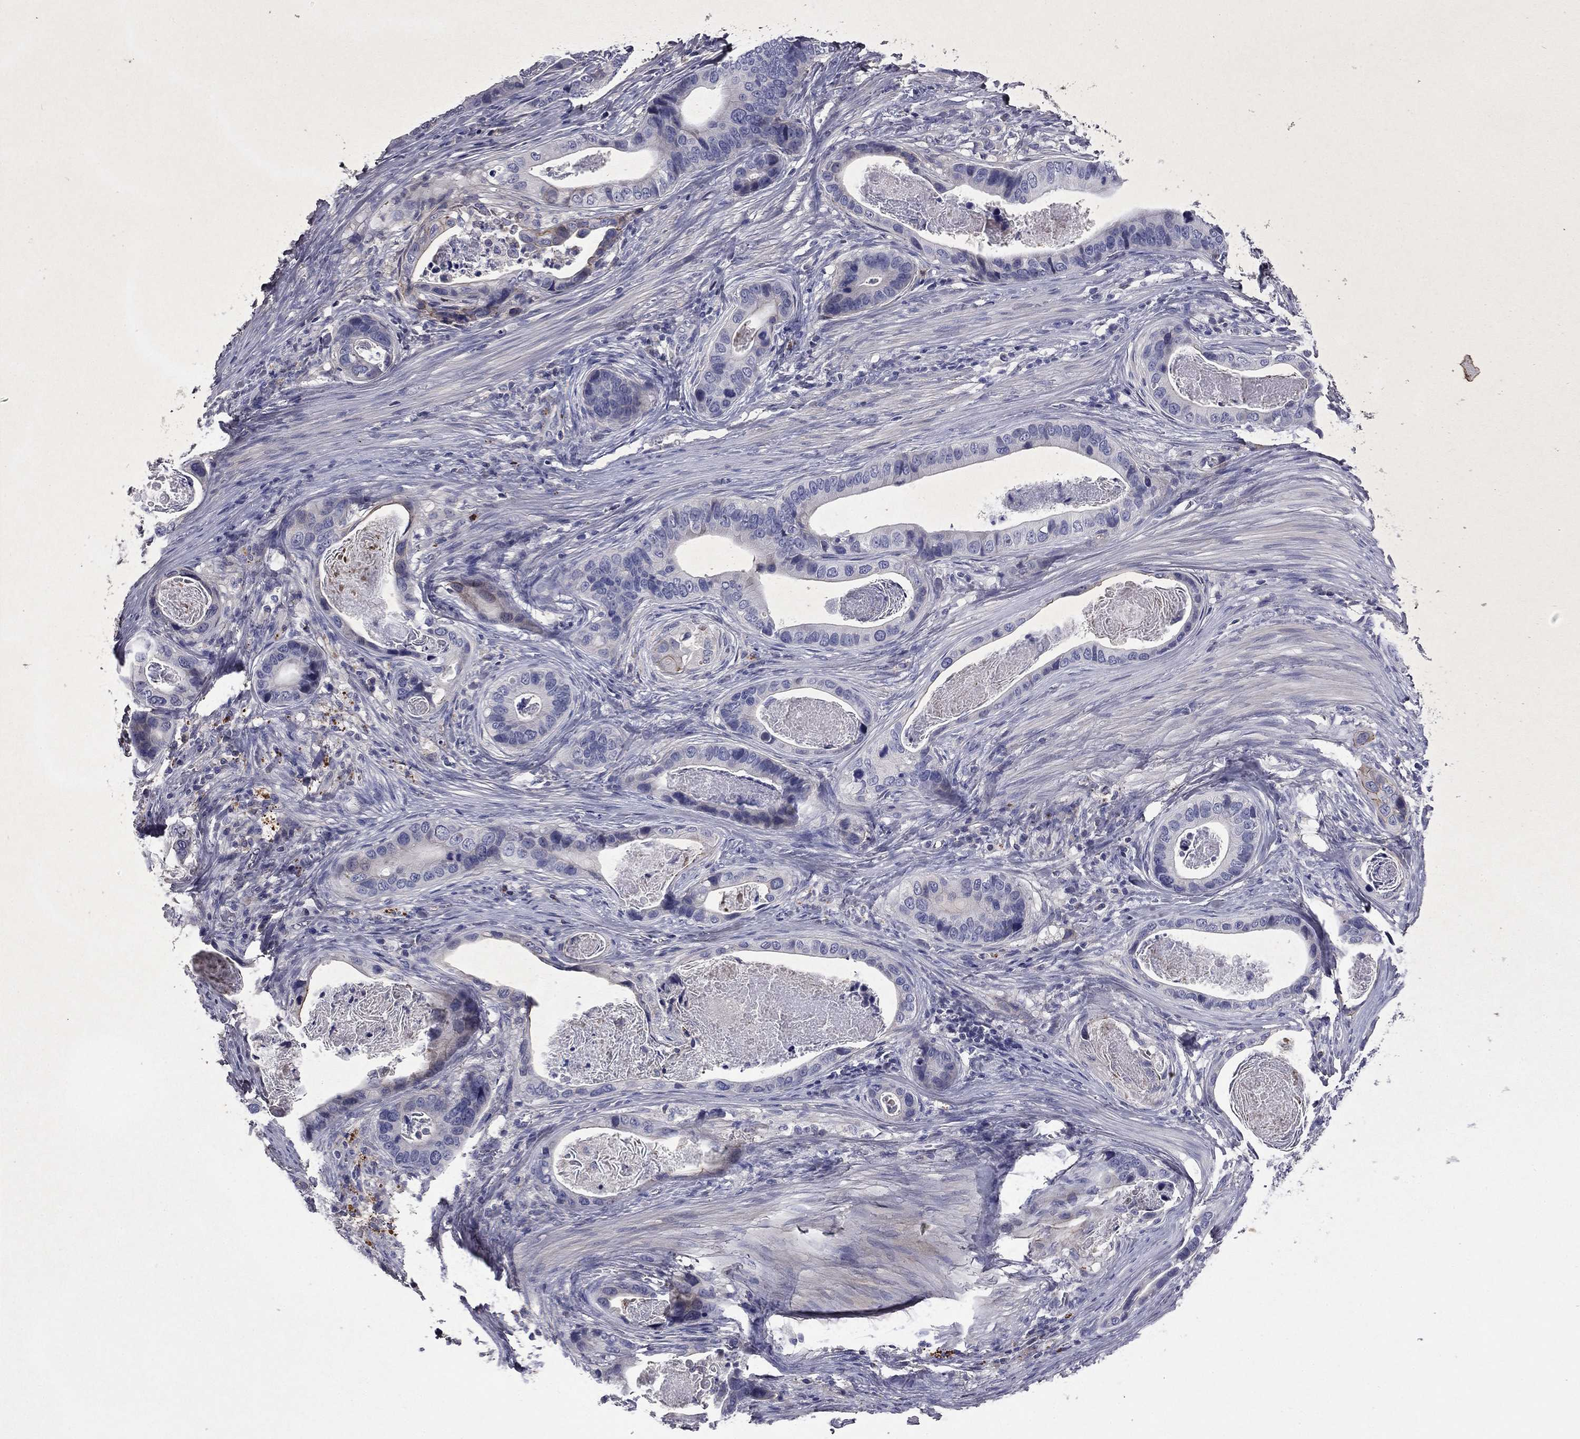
{"staining": {"intensity": "negative", "quantity": "none", "location": "none"}, "tissue": "stomach cancer", "cell_type": "Tumor cells", "image_type": "cancer", "snomed": [{"axis": "morphology", "description": "Adenocarcinoma, NOS"}, {"axis": "topography", "description": "Stomach"}], "caption": "Adenocarcinoma (stomach) stained for a protein using immunohistochemistry shows no staining tumor cells.", "gene": "COL2A1", "patient": {"sex": "male", "age": 84}}